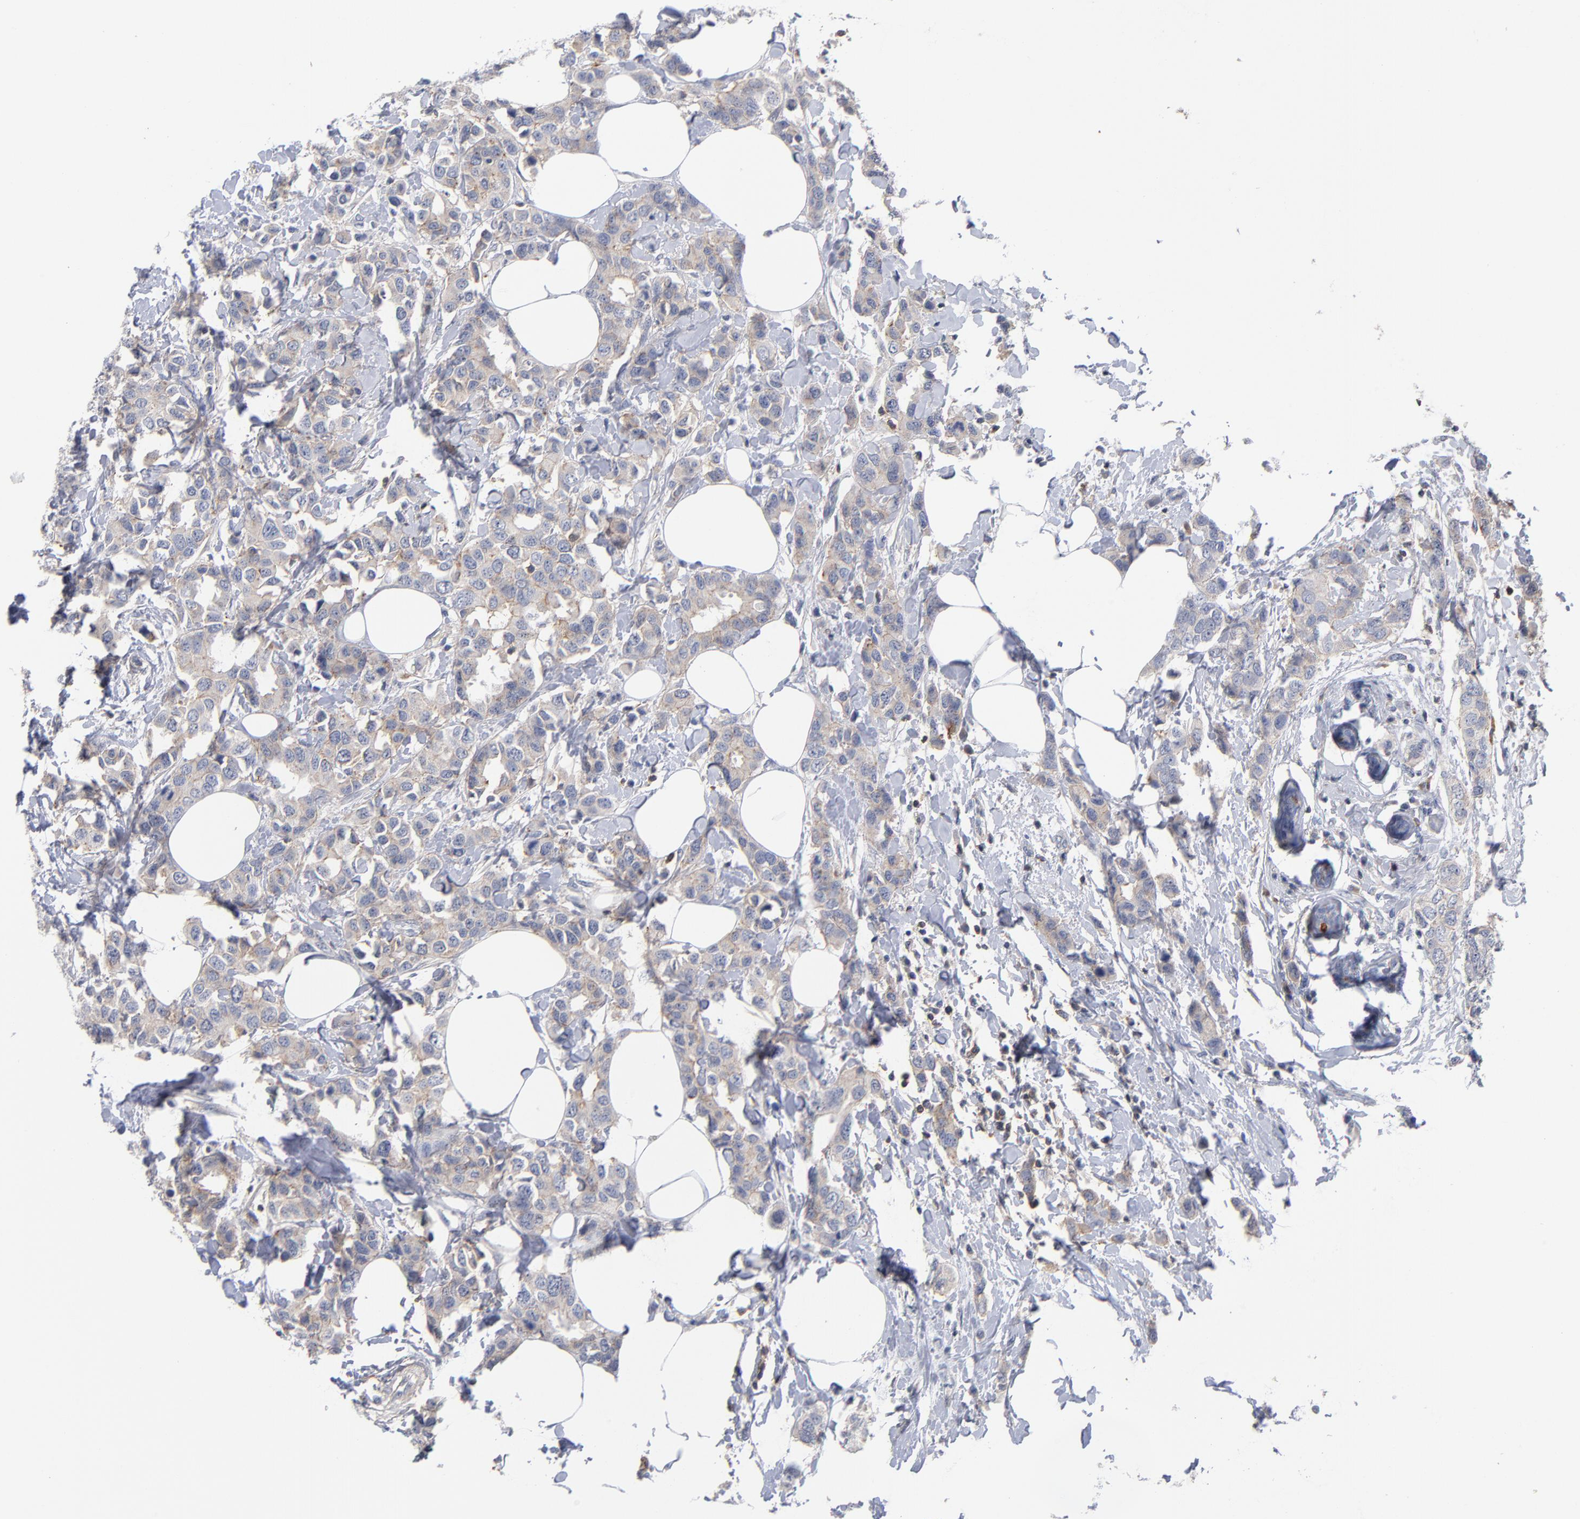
{"staining": {"intensity": "weak", "quantity": ">75%", "location": "cytoplasmic/membranous"}, "tissue": "breast cancer", "cell_type": "Tumor cells", "image_type": "cancer", "snomed": [{"axis": "morphology", "description": "Normal tissue, NOS"}, {"axis": "morphology", "description": "Duct carcinoma"}, {"axis": "topography", "description": "Breast"}], "caption": "Breast cancer was stained to show a protein in brown. There is low levels of weak cytoplasmic/membranous positivity in approximately >75% of tumor cells.", "gene": "PDLIM2", "patient": {"sex": "female", "age": 50}}